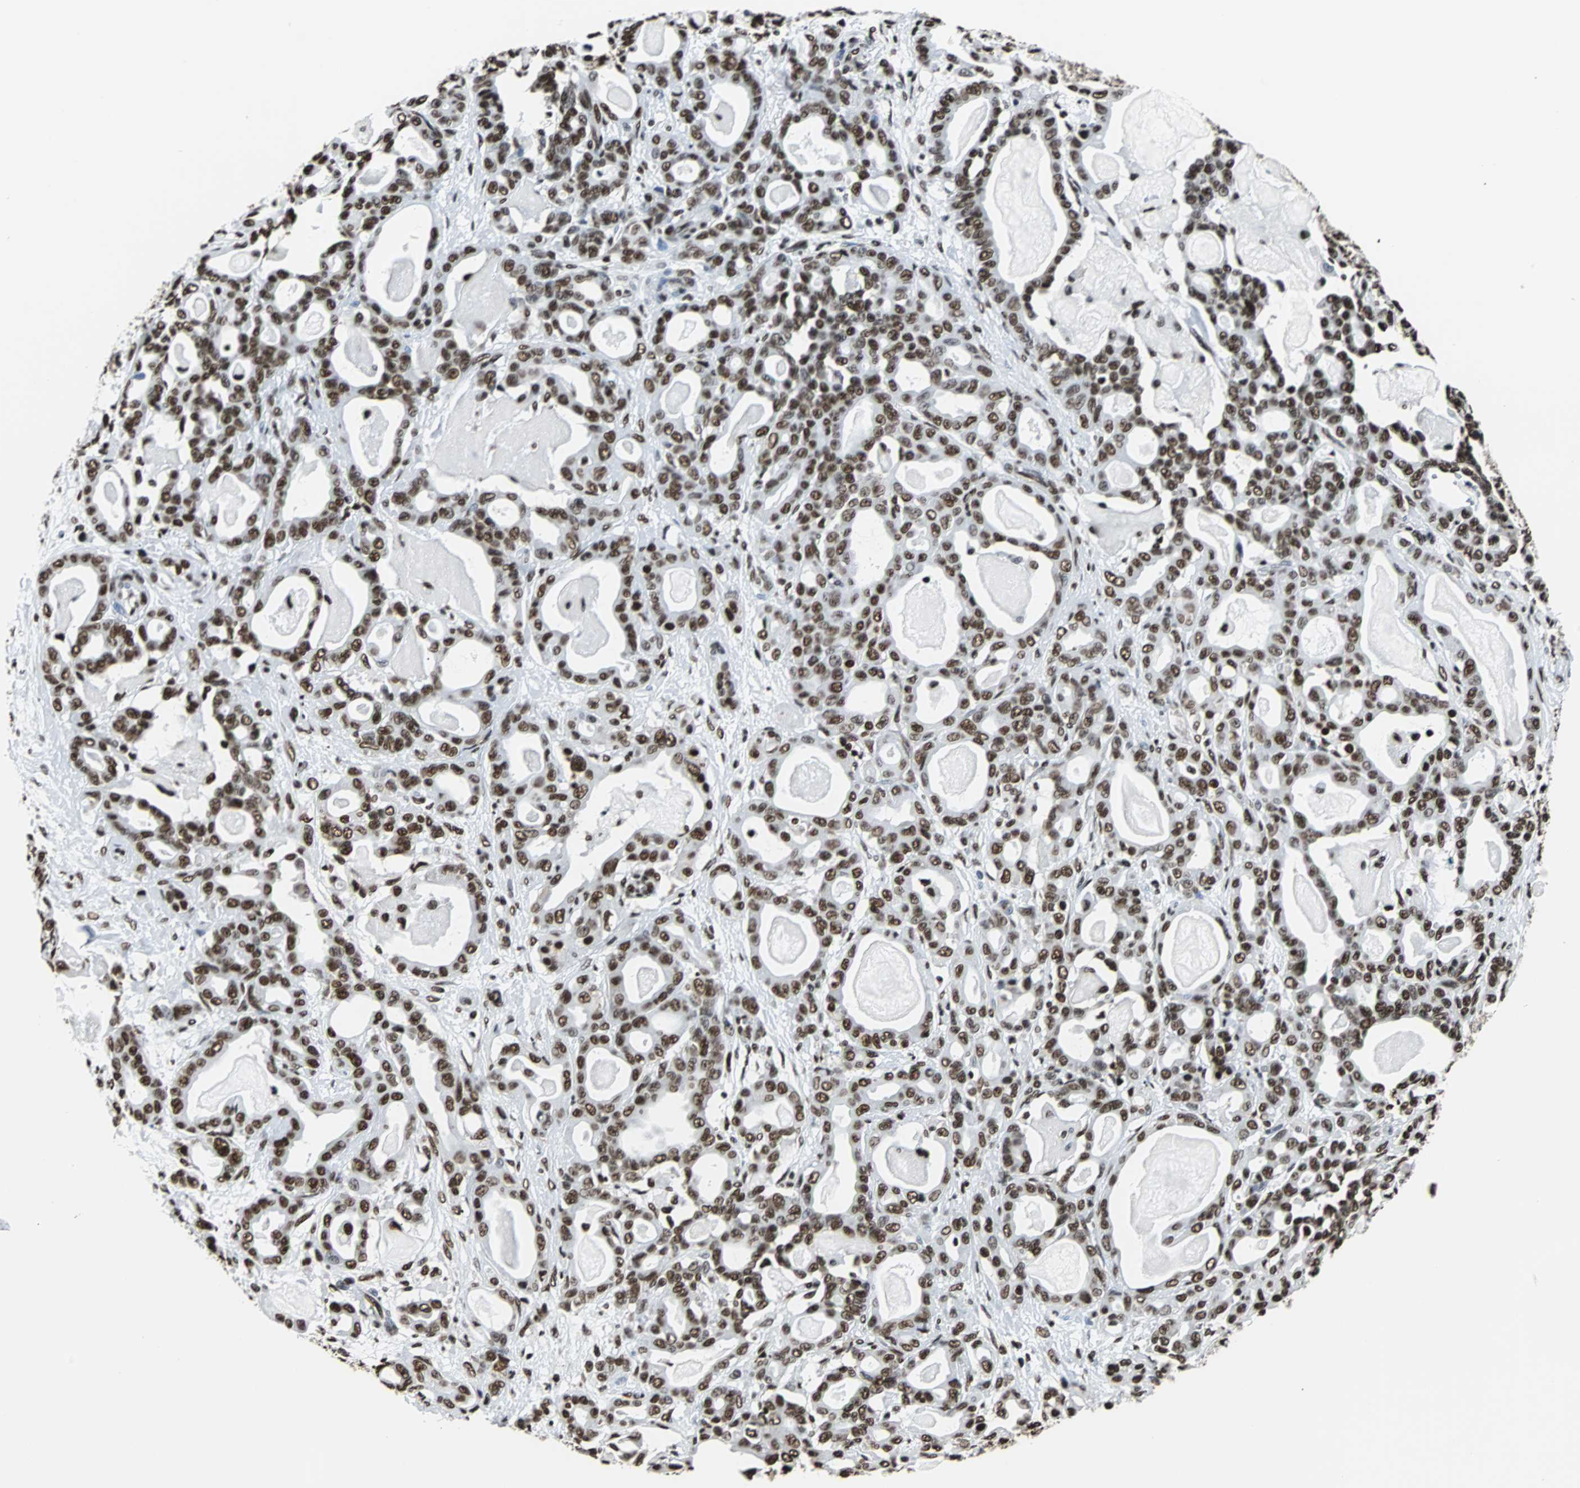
{"staining": {"intensity": "strong", "quantity": ">75%", "location": "nuclear"}, "tissue": "pancreatic cancer", "cell_type": "Tumor cells", "image_type": "cancer", "snomed": [{"axis": "morphology", "description": "Adenocarcinoma, NOS"}, {"axis": "topography", "description": "Pancreas"}], "caption": "Pancreatic cancer (adenocarcinoma) stained for a protein (brown) reveals strong nuclear positive positivity in approximately >75% of tumor cells.", "gene": "FUBP1", "patient": {"sex": "male", "age": 63}}